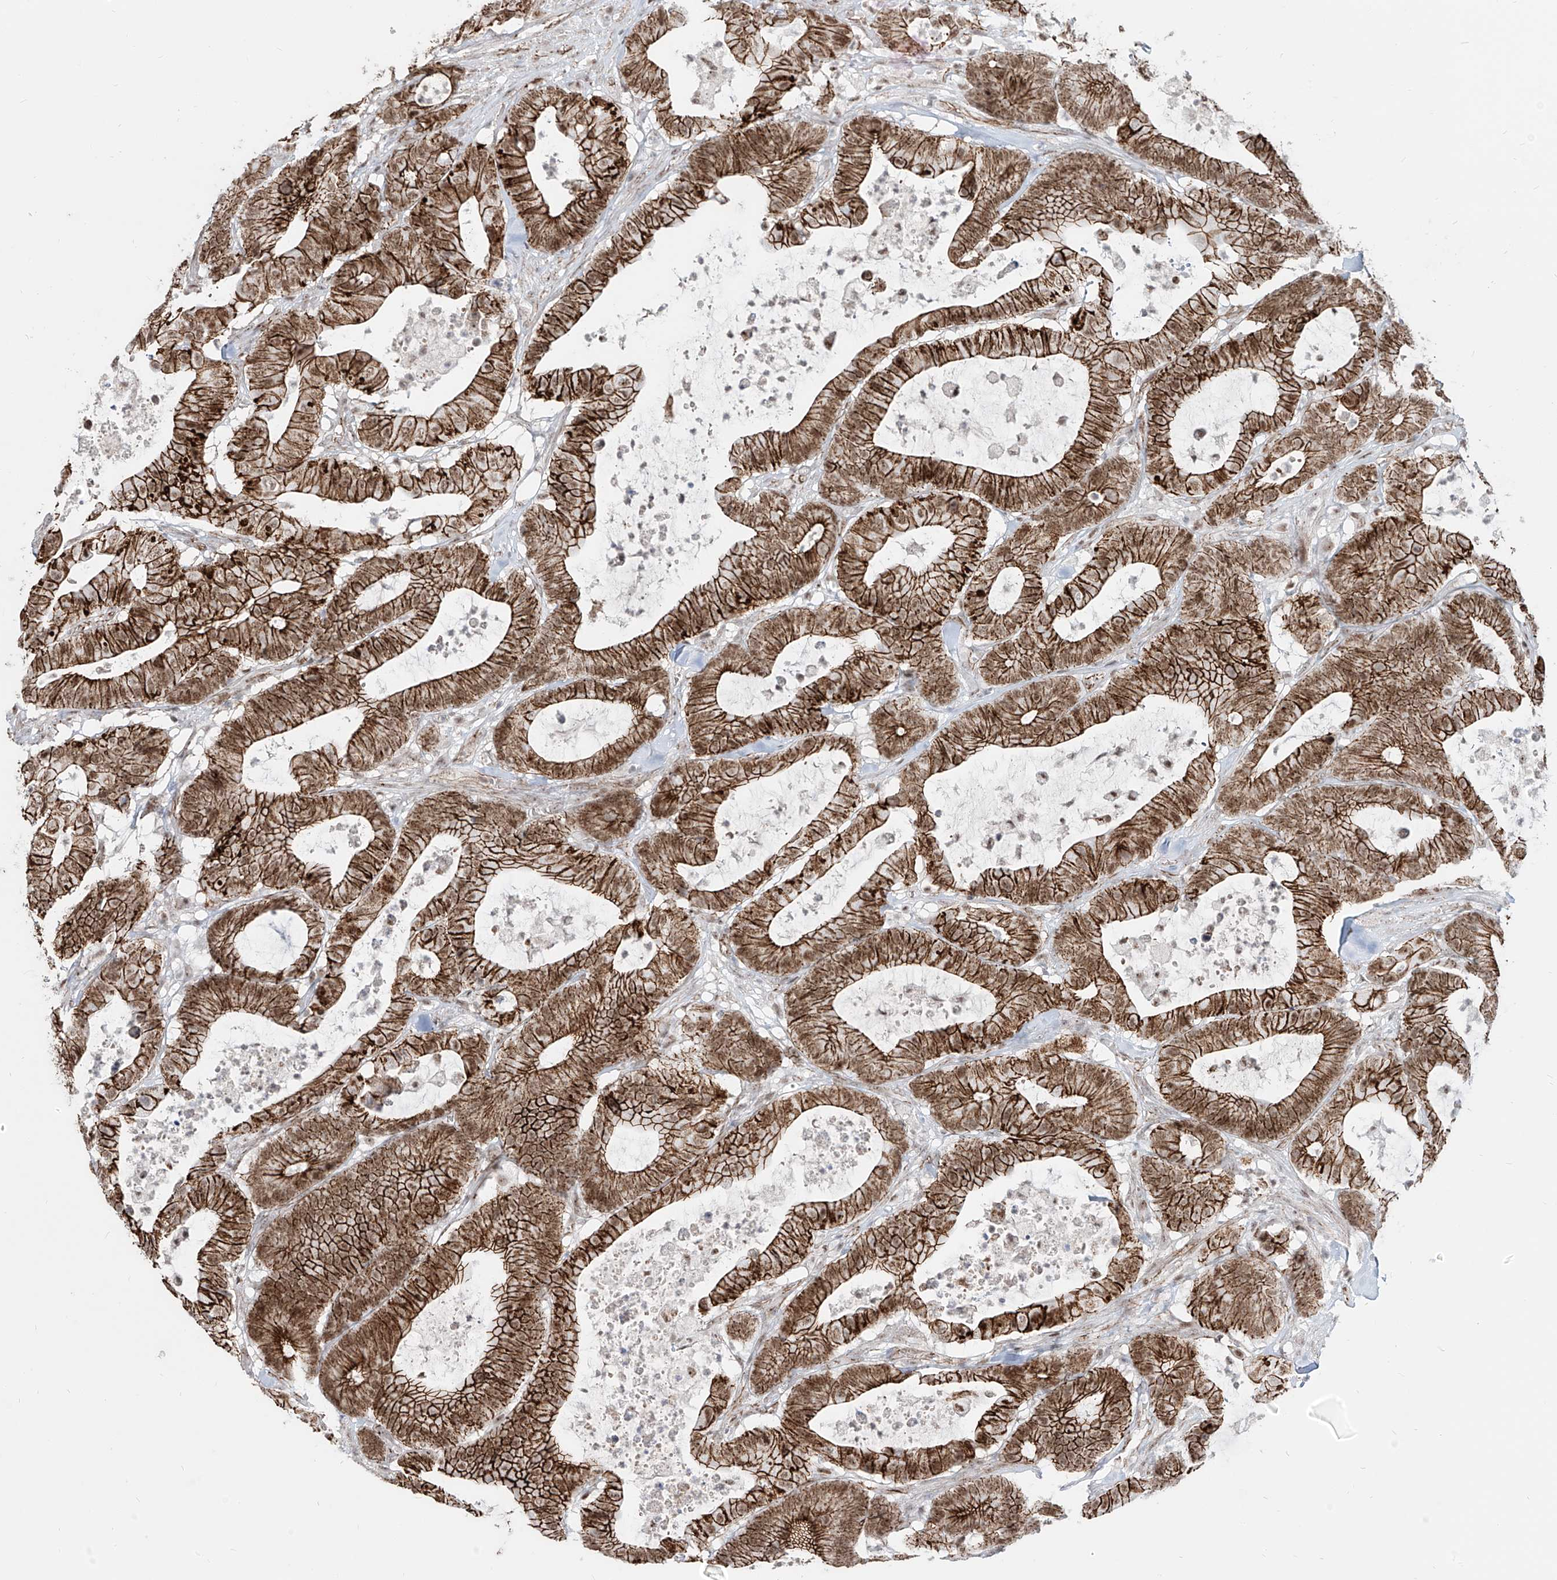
{"staining": {"intensity": "strong", "quantity": ">75%", "location": "cytoplasmic/membranous"}, "tissue": "colorectal cancer", "cell_type": "Tumor cells", "image_type": "cancer", "snomed": [{"axis": "morphology", "description": "Adenocarcinoma, NOS"}, {"axis": "topography", "description": "Colon"}], "caption": "Brown immunohistochemical staining in human colorectal cancer shows strong cytoplasmic/membranous positivity in about >75% of tumor cells.", "gene": "ZNF710", "patient": {"sex": "female", "age": 84}}